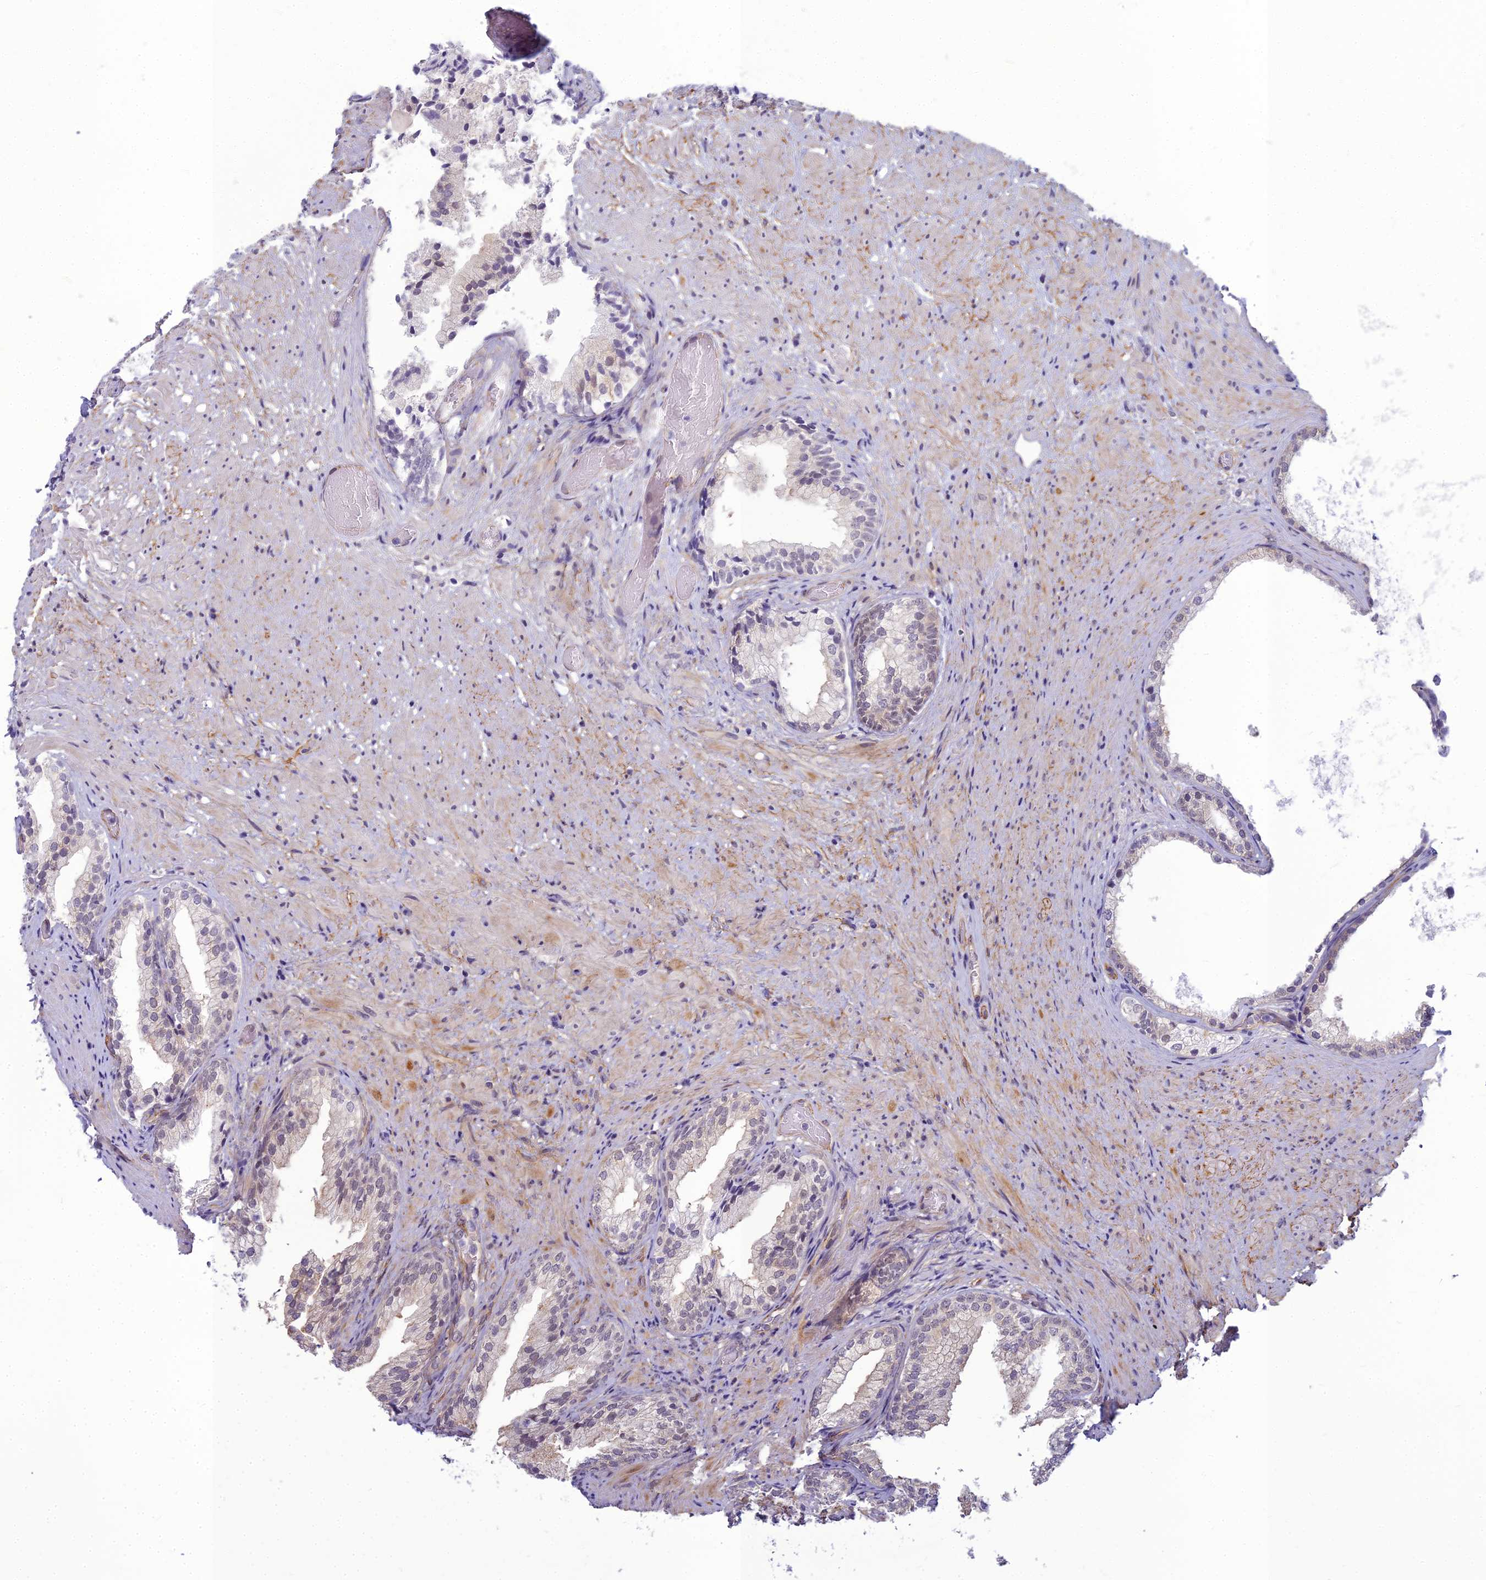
{"staining": {"intensity": "weak", "quantity": "<25%", "location": "nuclear"}, "tissue": "prostate", "cell_type": "Glandular cells", "image_type": "normal", "snomed": [{"axis": "morphology", "description": "Normal tissue, NOS"}, {"axis": "topography", "description": "Prostate"}], "caption": "Immunohistochemistry (IHC) micrograph of unremarkable prostate: human prostate stained with DAB shows no significant protein expression in glandular cells.", "gene": "RGL3", "patient": {"sex": "male", "age": 76}}